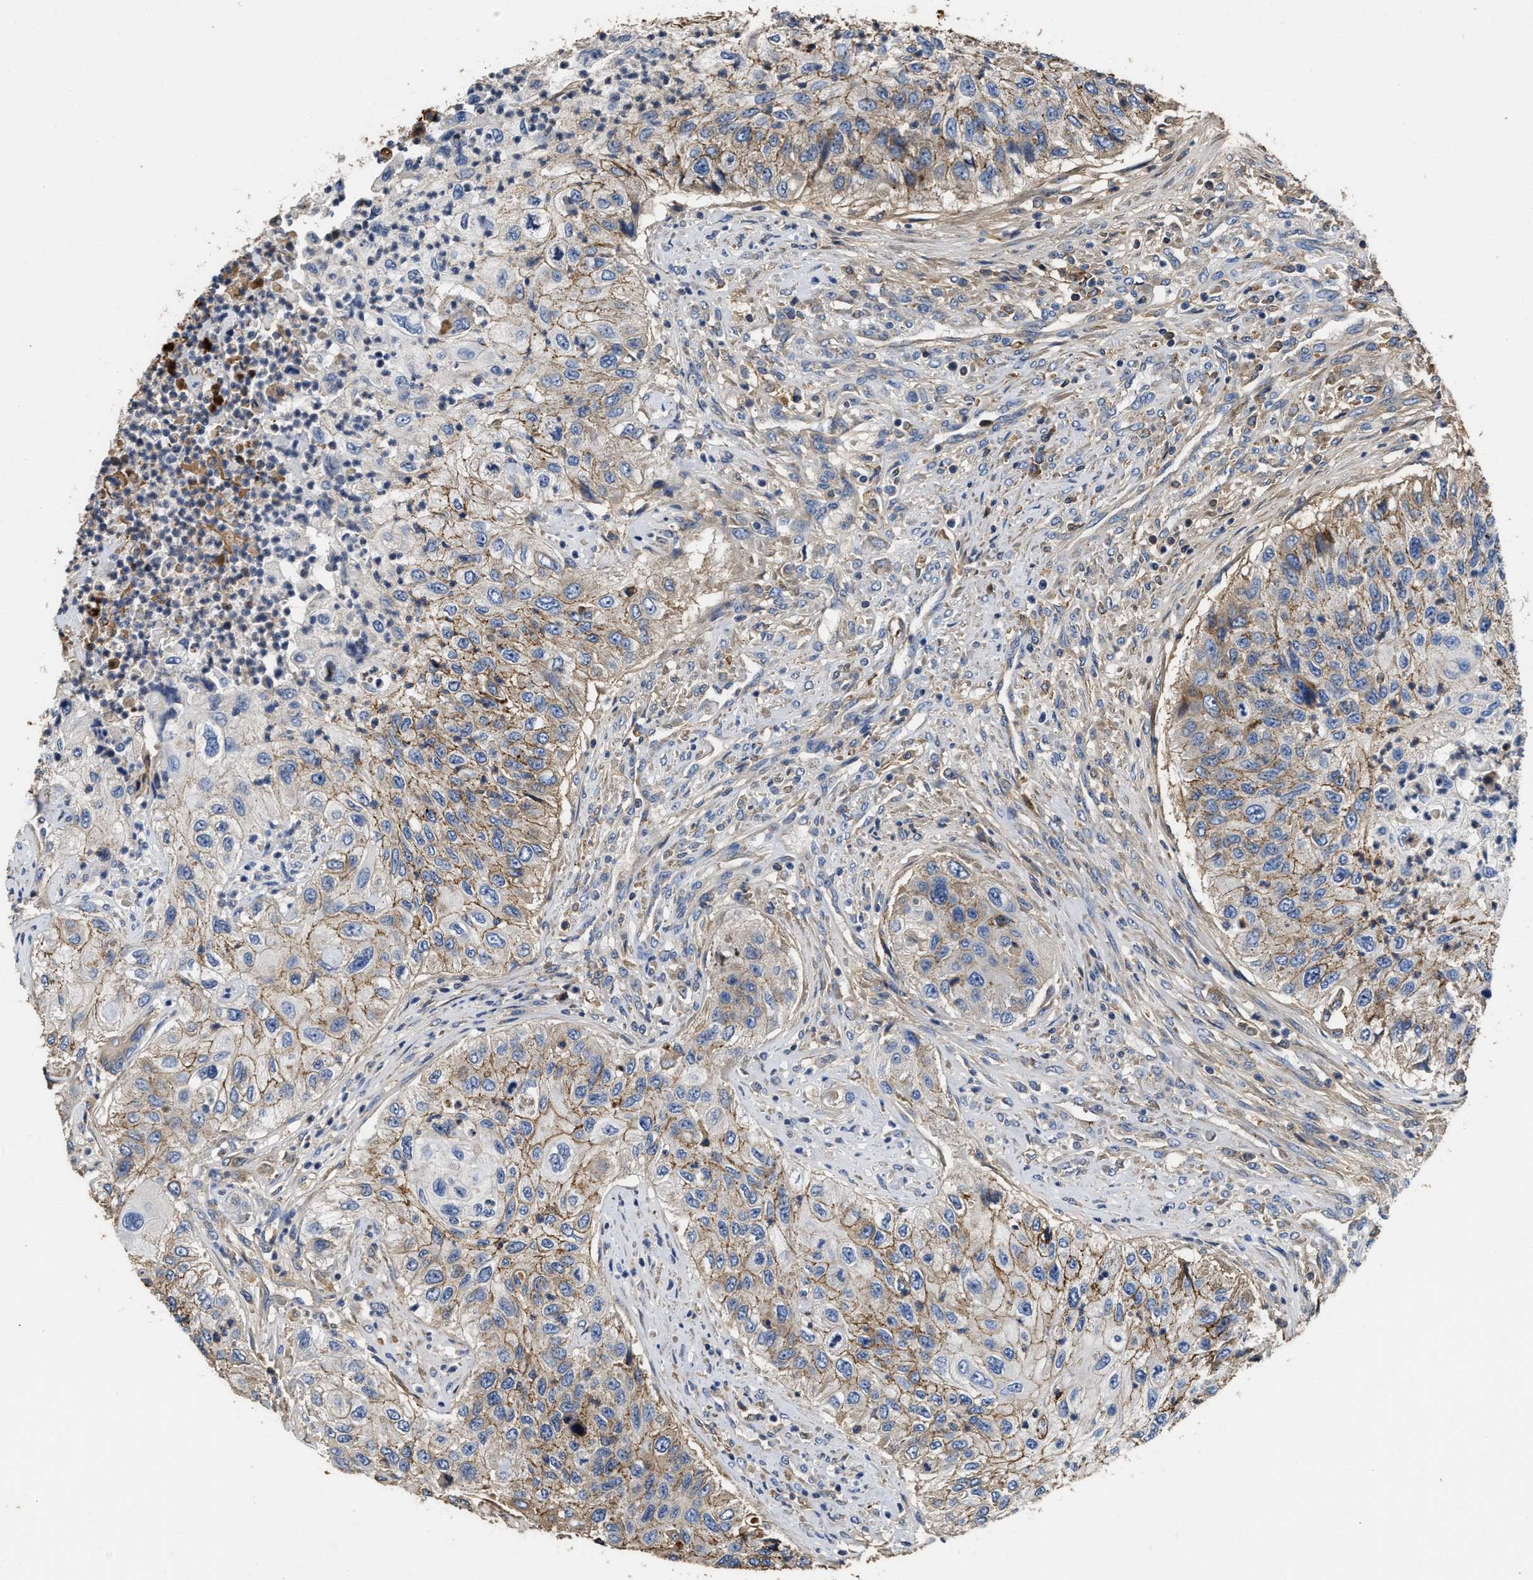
{"staining": {"intensity": "moderate", "quantity": ">75%", "location": "cytoplasmic/membranous"}, "tissue": "urothelial cancer", "cell_type": "Tumor cells", "image_type": "cancer", "snomed": [{"axis": "morphology", "description": "Urothelial carcinoma, High grade"}, {"axis": "topography", "description": "Urinary bladder"}], "caption": "Immunohistochemistry histopathology image of urothelial cancer stained for a protein (brown), which exhibits medium levels of moderate cytoplasmic/membranous expression in about >75% of tumor cells.", "gene": "C3", "patient": {"sex": "female", "age": 60}}